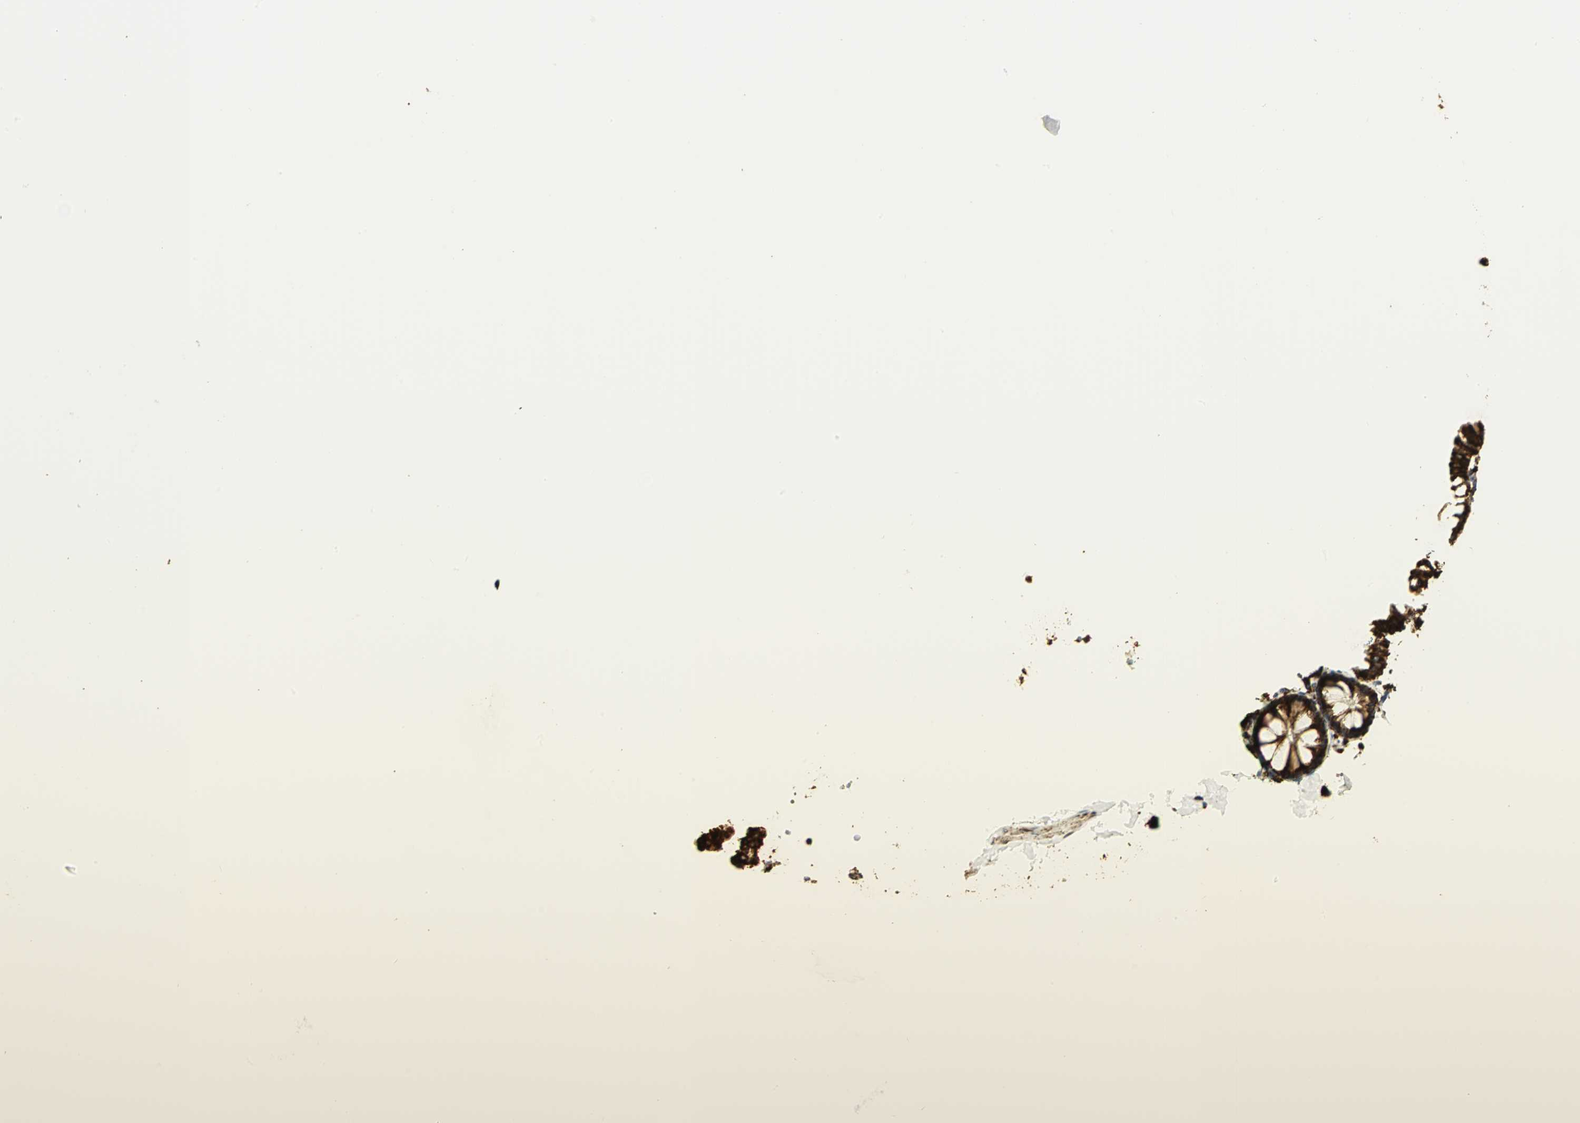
{"staining": {"intensity": "strong", "quantity": ">75%", "location": "cytoplasmic/membranous"}, "tissue": "colon", "cell_type": "Glandular cells", "image_type": "normal", "snomed": [{"axis": "morphology", "description": "Normal tissue, NOS"}, {"axis": "topography", "description": "Colon"}], "caption": "This is an image of immunohistochemistry staining of benign colon, which shows strong positivity in the cytoplasmic/membranous of glandular cells.", "gene": "VDAC1", "patient": {"sex": "female", "age": 61}}